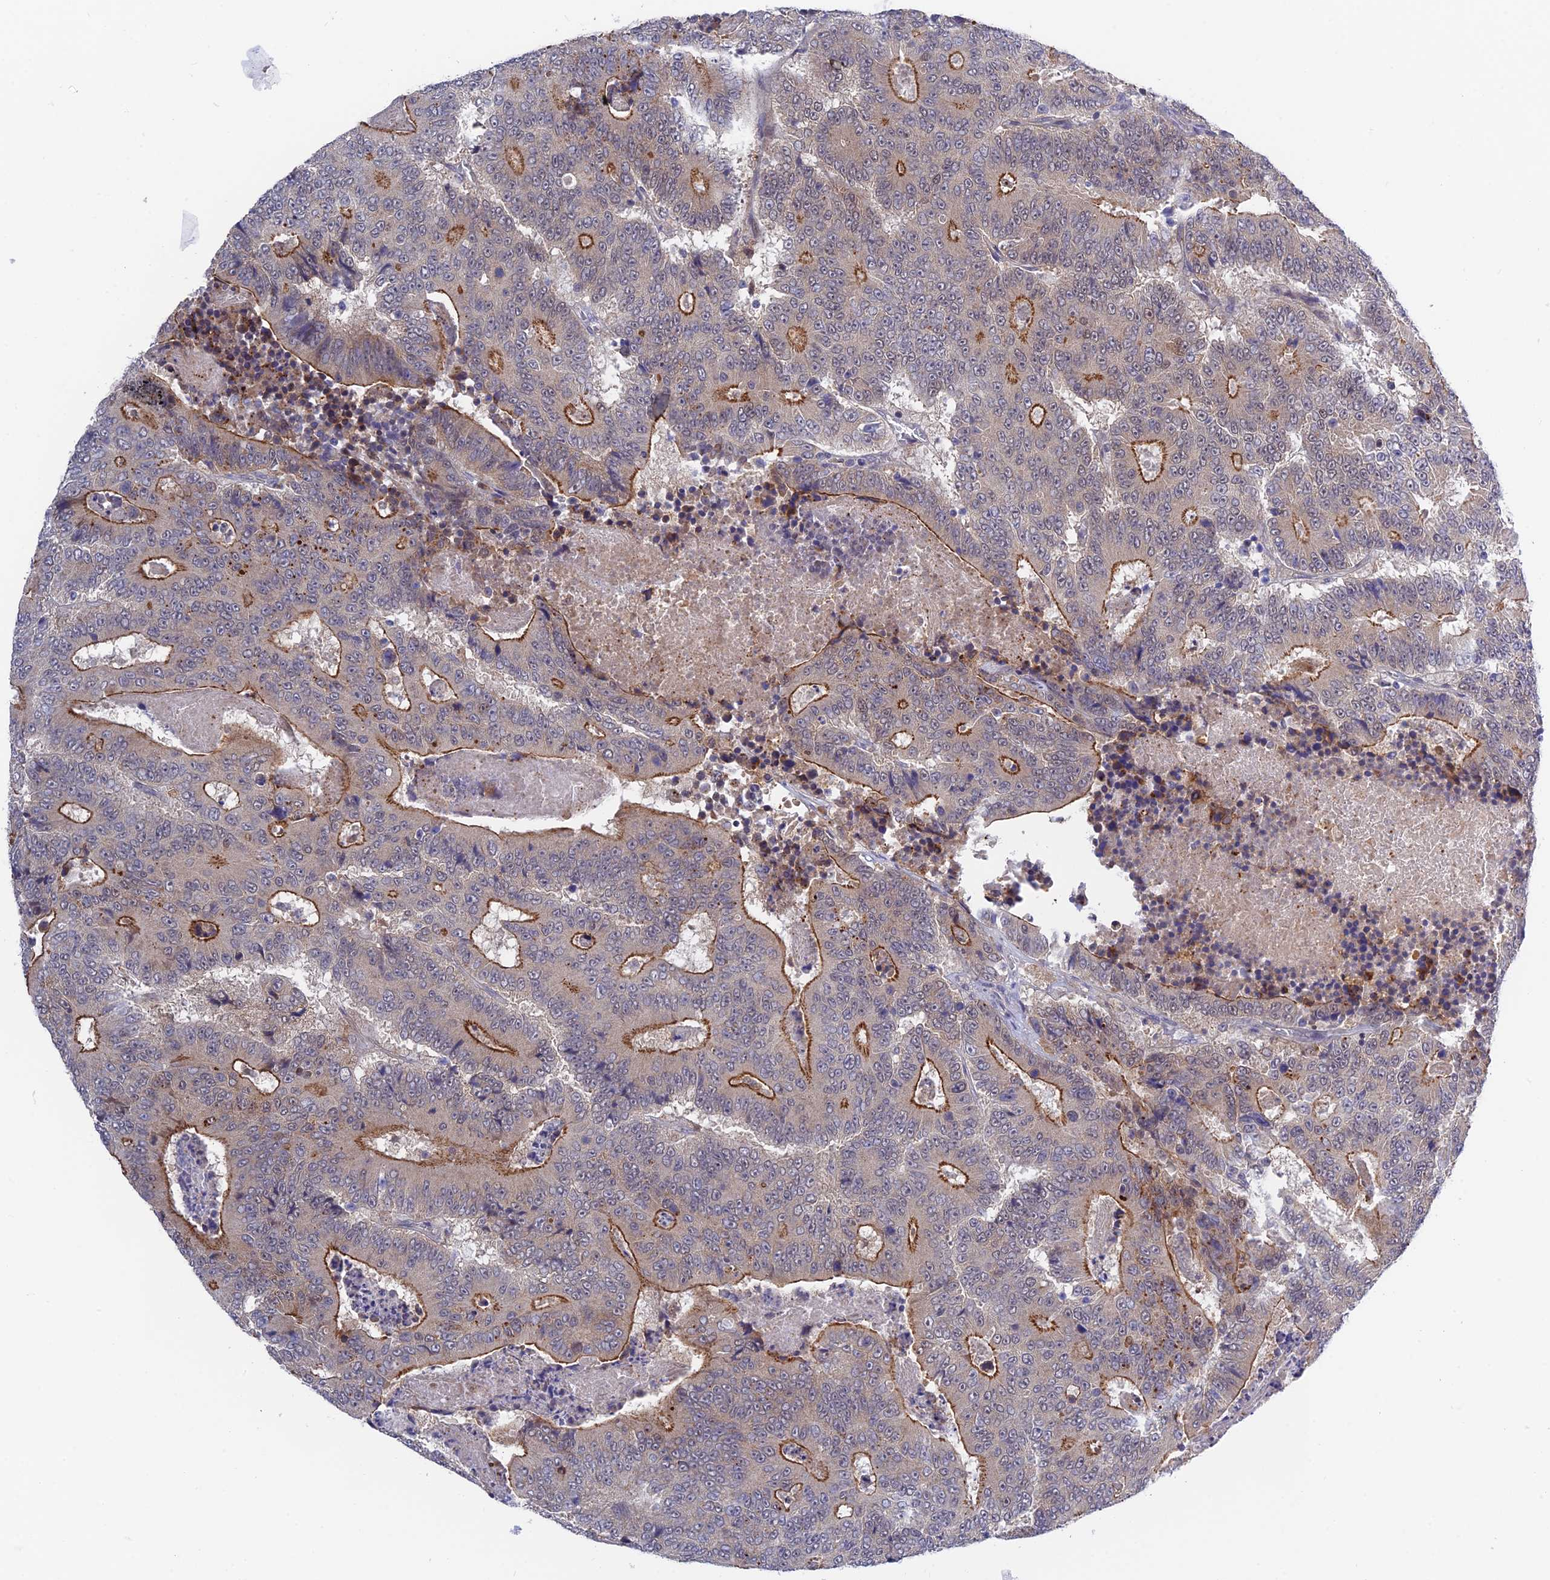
{"staining": {"intensity": "strong", "quantity": "25%-75%", "location": "cytoplasmic/membranous"}, "tissue": "colorectal cancer", "cell_type": "Tumor cells", "image_type": "cancer", "snomed": [{"axis": "morphology", "description": "Adenocarcinoma, NOS"}, {"axis": "topography", "description": "Colon"}], "caption": "Human colorectal cancer stained for a protein (brown) displays strong cytoplasmic/membranous positive positivity in approximately 25%-75% of tumor cells.", "gene": "TCEA1", "patient": {"sex": "male", "age": 83}}